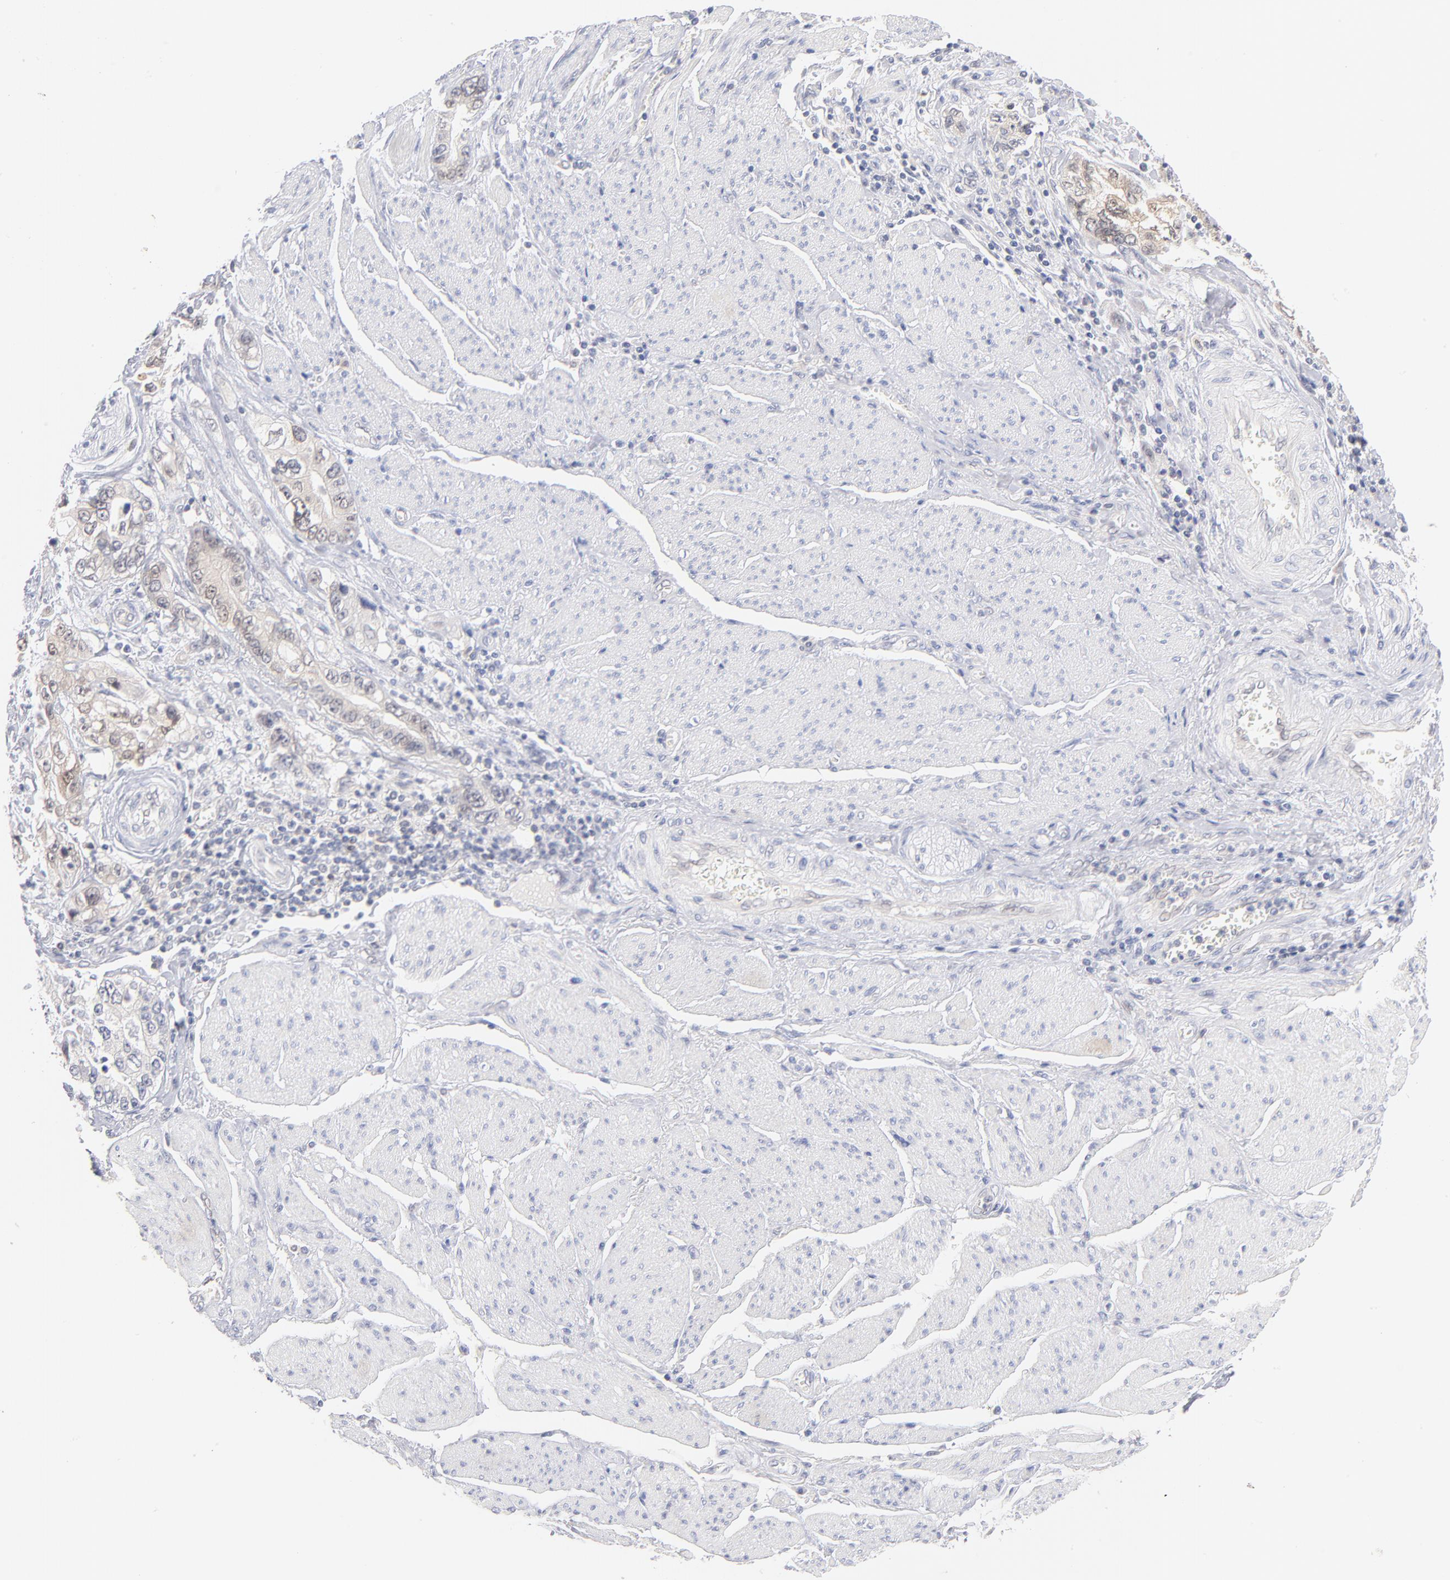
{"staining": {"intensity": "weak", "quantity": "25%-75%", "location": "nuclear"}, "tissue": "stomach cancer", "cell_type": "Tumor cells", "image_type": "cancer", "snomed": [{"axis": "morphology", "description": "Adenocarcinoma, NOS"}, {"axis": "topography", "description": "Pancreas"}, {"axis": "topography", "description": "Stomach, upper"}], "caption": "Tumor cells show low levels of weak nuclear positivity in approximately 25%-75% of cells in stomach cancer (adenocarcinoma).", "gene": "CASP6", "patient": {"sex": "male", "age": 77}}